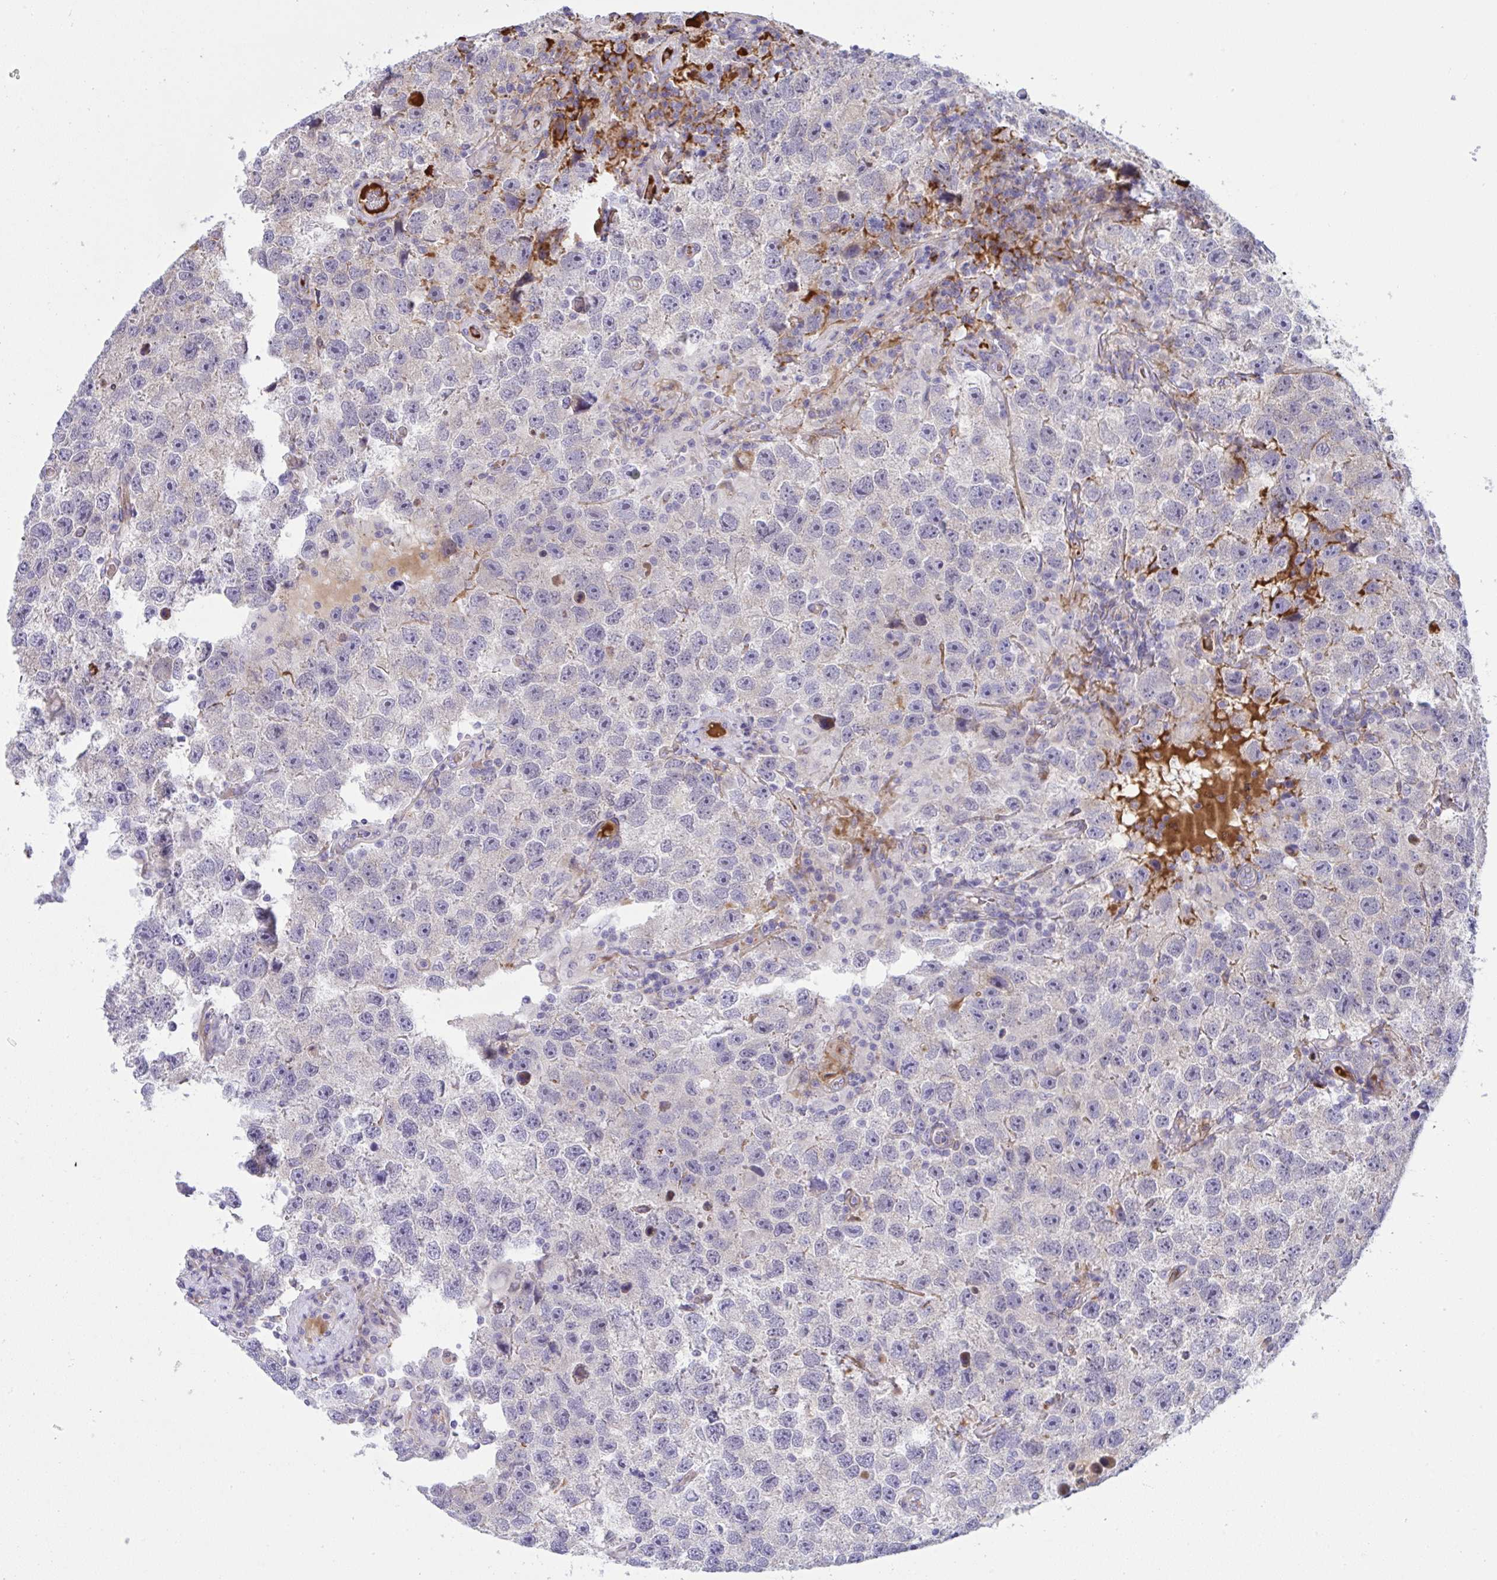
{"staining": {"intensity": "negative", "quantity": "none", "location": "none"}, "tissue": "testis cancer", "cell_type": "Tumor cells", "image_type": "cancer", "snomed": [{"axis": "morphology", "description": "Seminoma, NOS"}, {"axis": "topography", "description": "Testis"}], "caption": "A high-resolution image shows immunohistochemistry (IHC) staining of testis seminoma, which shows no significant positivity in tumor cells. (DAB IHC, high magnification).", "gene": "NTN1", "patient": {"sex": "male", "age": 26}}